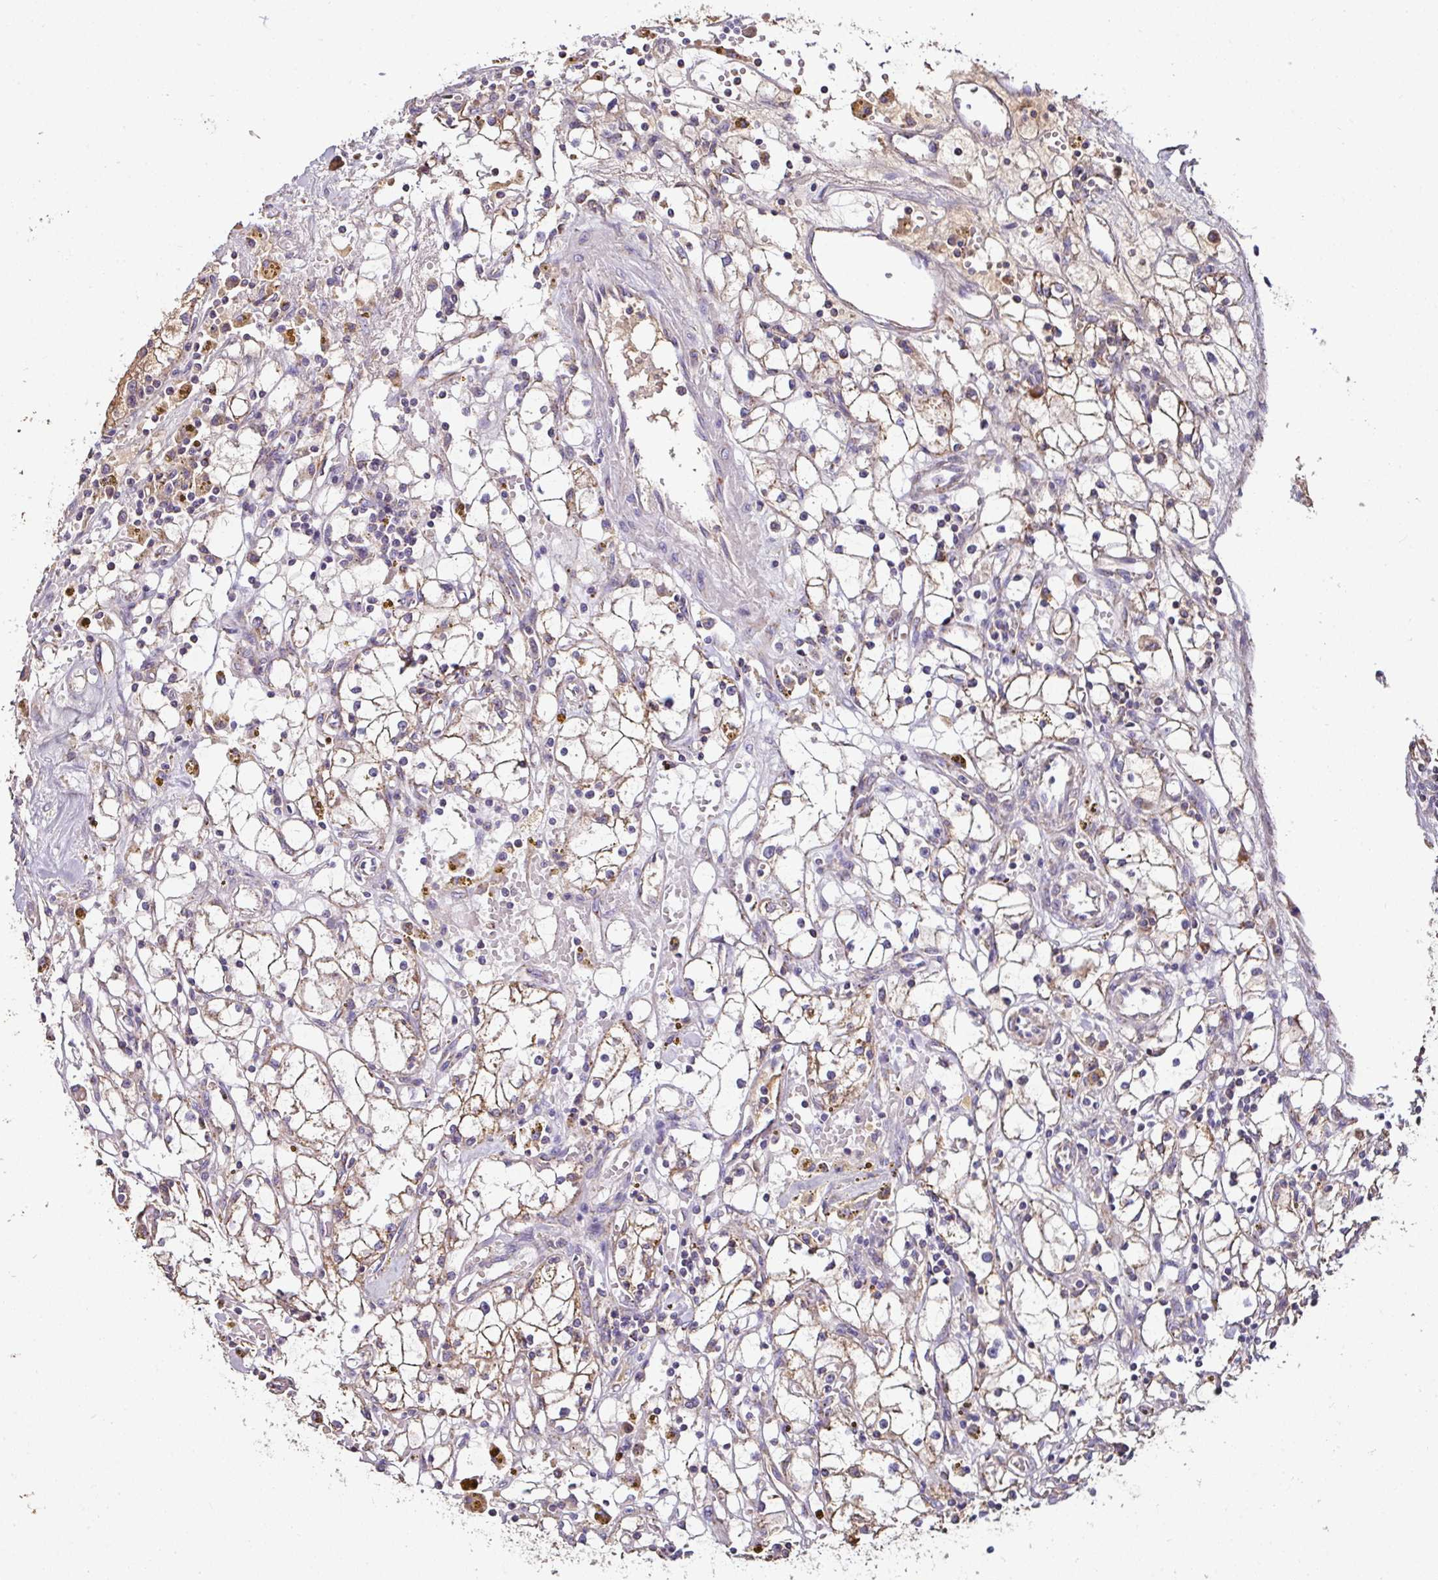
{"staining": {"intensity": "weak", "quantity": "25%-75%", "location": "cytoplasmic/membranous"}, "tissue": "renal cancer", "cell_type": "Tumor cells", "image_type": "cancer", "snomed": [{"axis": "morphology", "description": "Adenocarcinoma, NOS"}, {"axis": "topography", "description": "Kidney"}], "caption": "Human renal cancer (adenocarcinoma) stained for a protein (brown) exhibits weak cytoplasmic/membranous positive staining in approximately 25%-75% of tumor cells.", "gene": "CPD", "patient": {"sex": "male", "age": 56}}